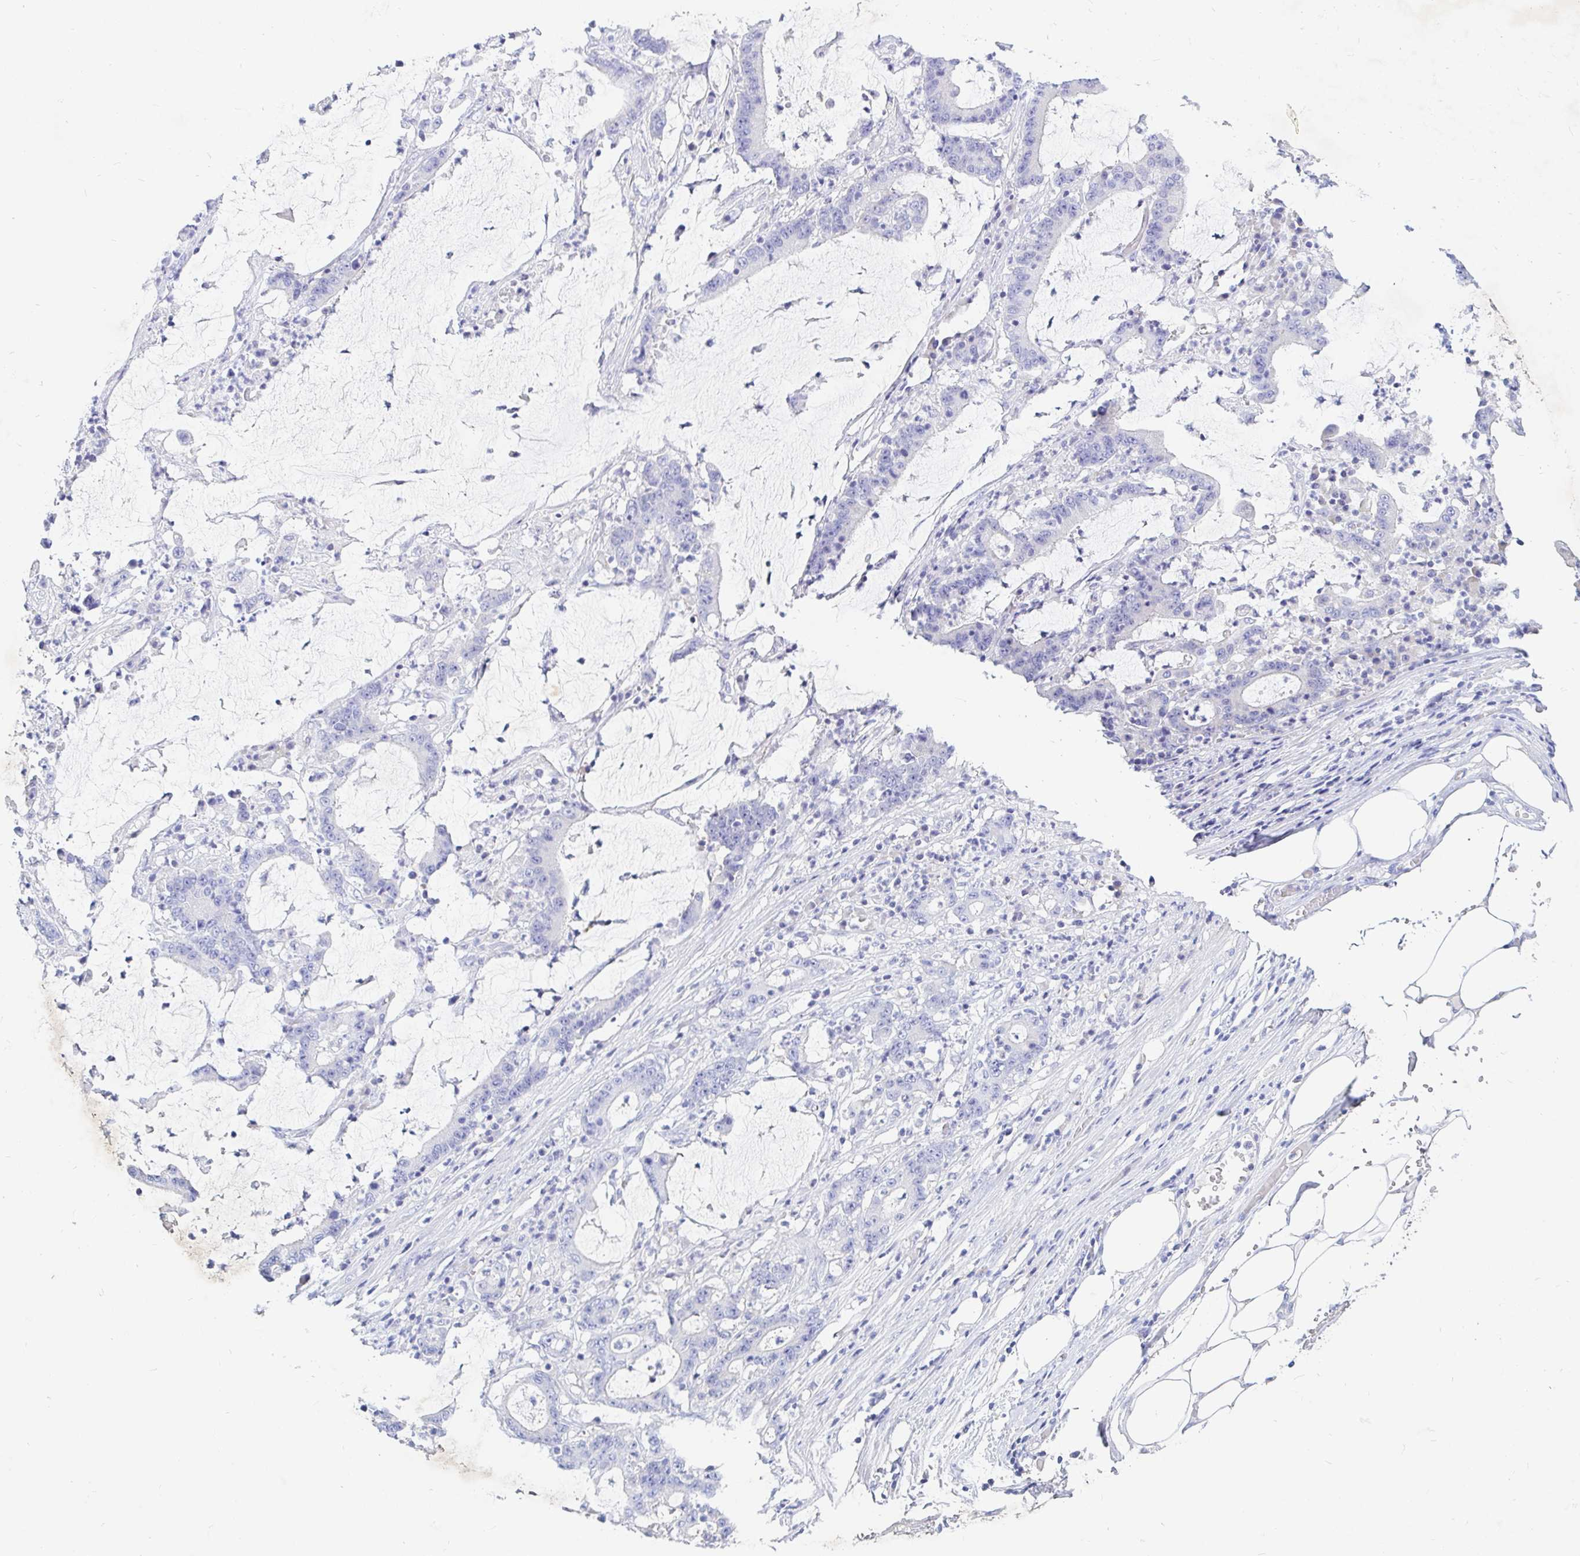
{"staining": {"intensity": "negative", "quantity": "none", "location": "none"}, "tissue": "stomach cancer", "cell_type": "Tumor cells", "image_type": "cancer", "snomed": [{"axis": "morphology", "description": "Adenocarcinoma, NOS"}, {"axis": "topography", "description": "Stomach, upper"}], "caption": "Stomach adenocarcinoma stained for a protein using immunohistochemistry reveals no expression tumor cells.", "gene": "NR2E1", "patient": {"sex": "male", "age": 68}}